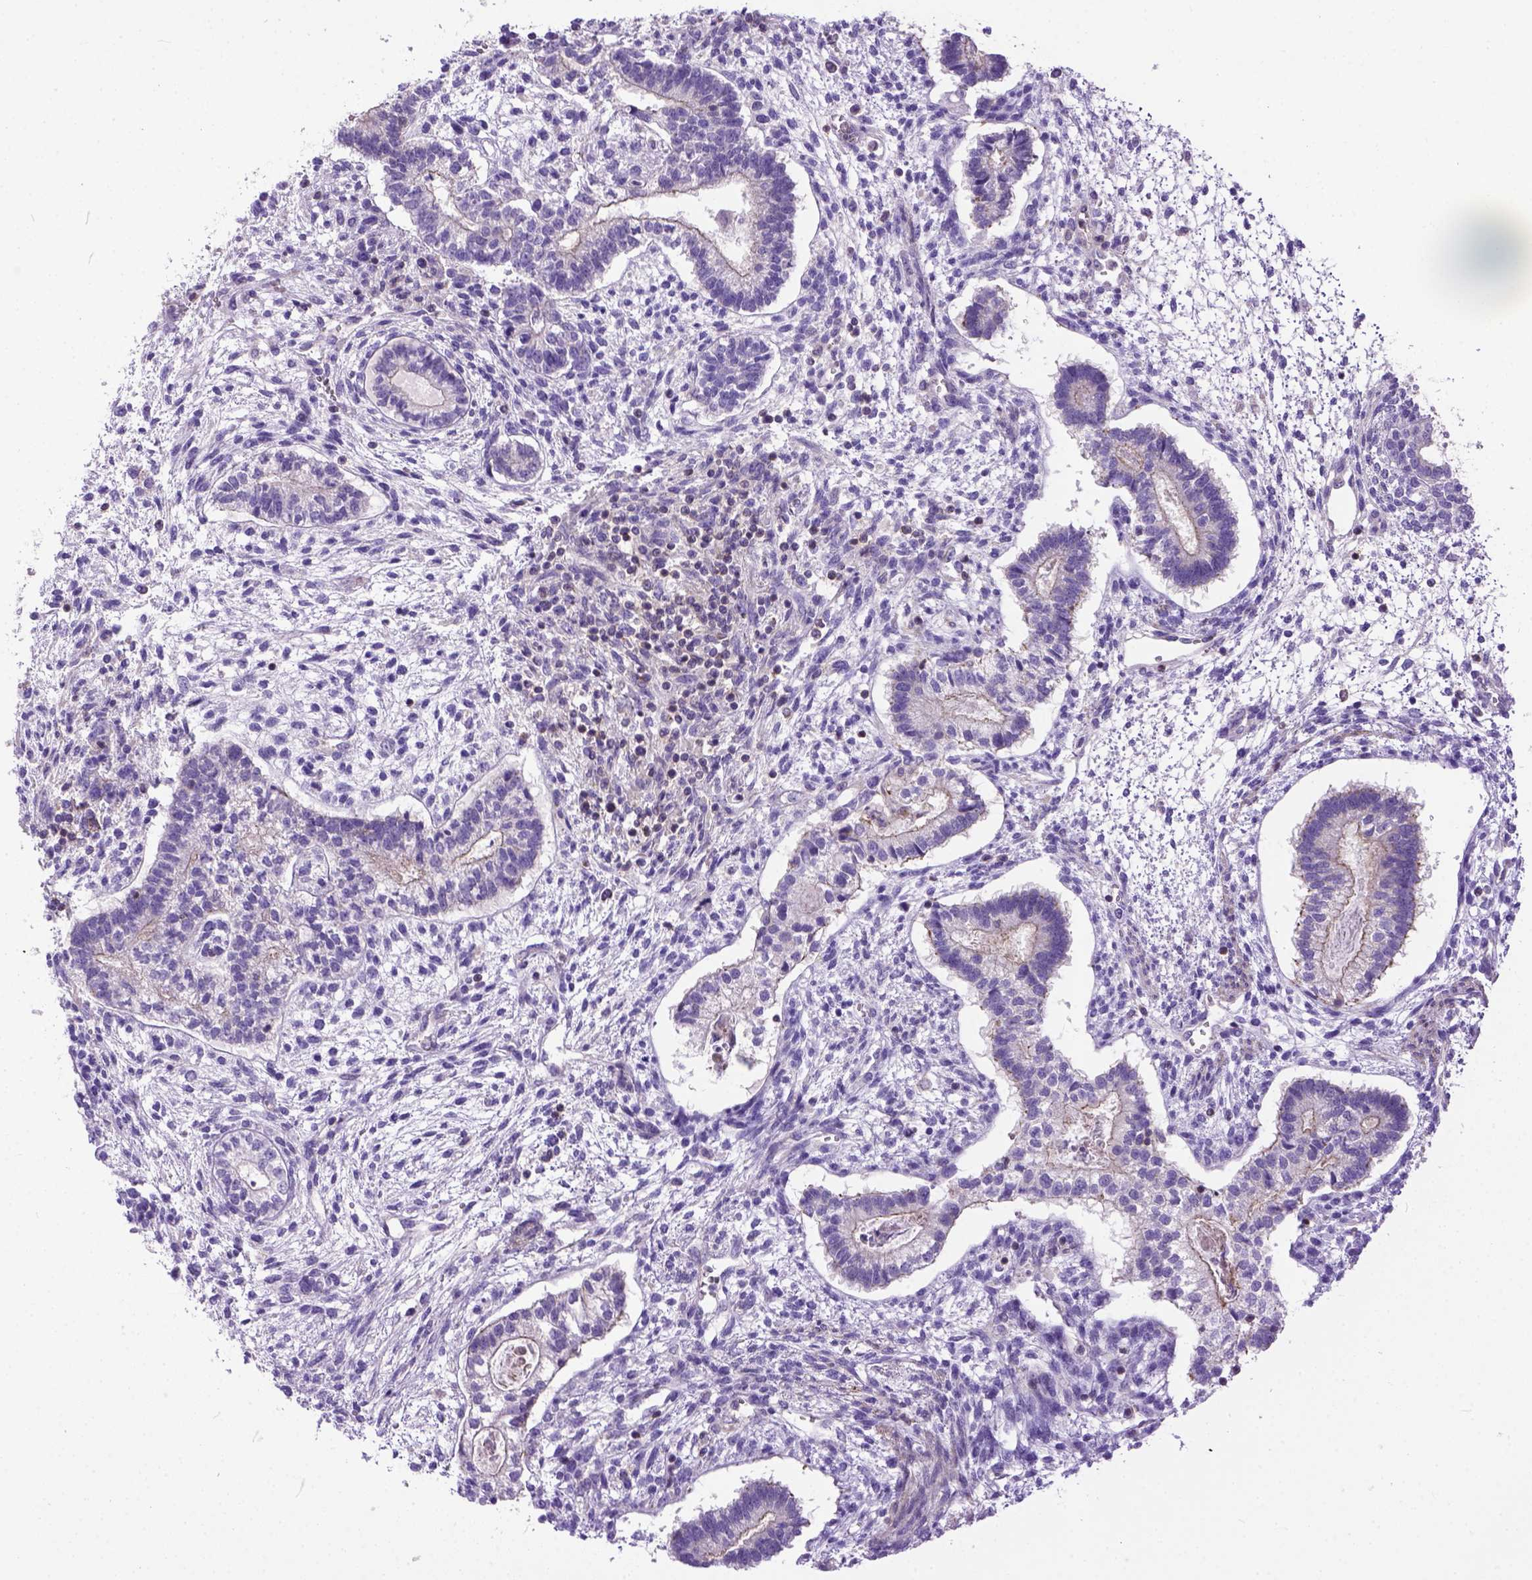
{"staining": {"intensity": "weak", "quantity": "<25%", "location": "cytoplasmic/membranous"}, "tissue": "testis cancer", "cell_type": "Tumor cells", "image_type": "cancer", "snomed": [{"axis": "morphology", "description": "Carcinoma, Embryonal, NOS"}, {"axis": "topography", "description": "Testis"}], "caption": "This is an immunohistochemistry photomicrograph of human testis cancer. There is no expression in tumor cells.", "gene": "BANF2", "patient": {"sex": "male", "age": 37}}